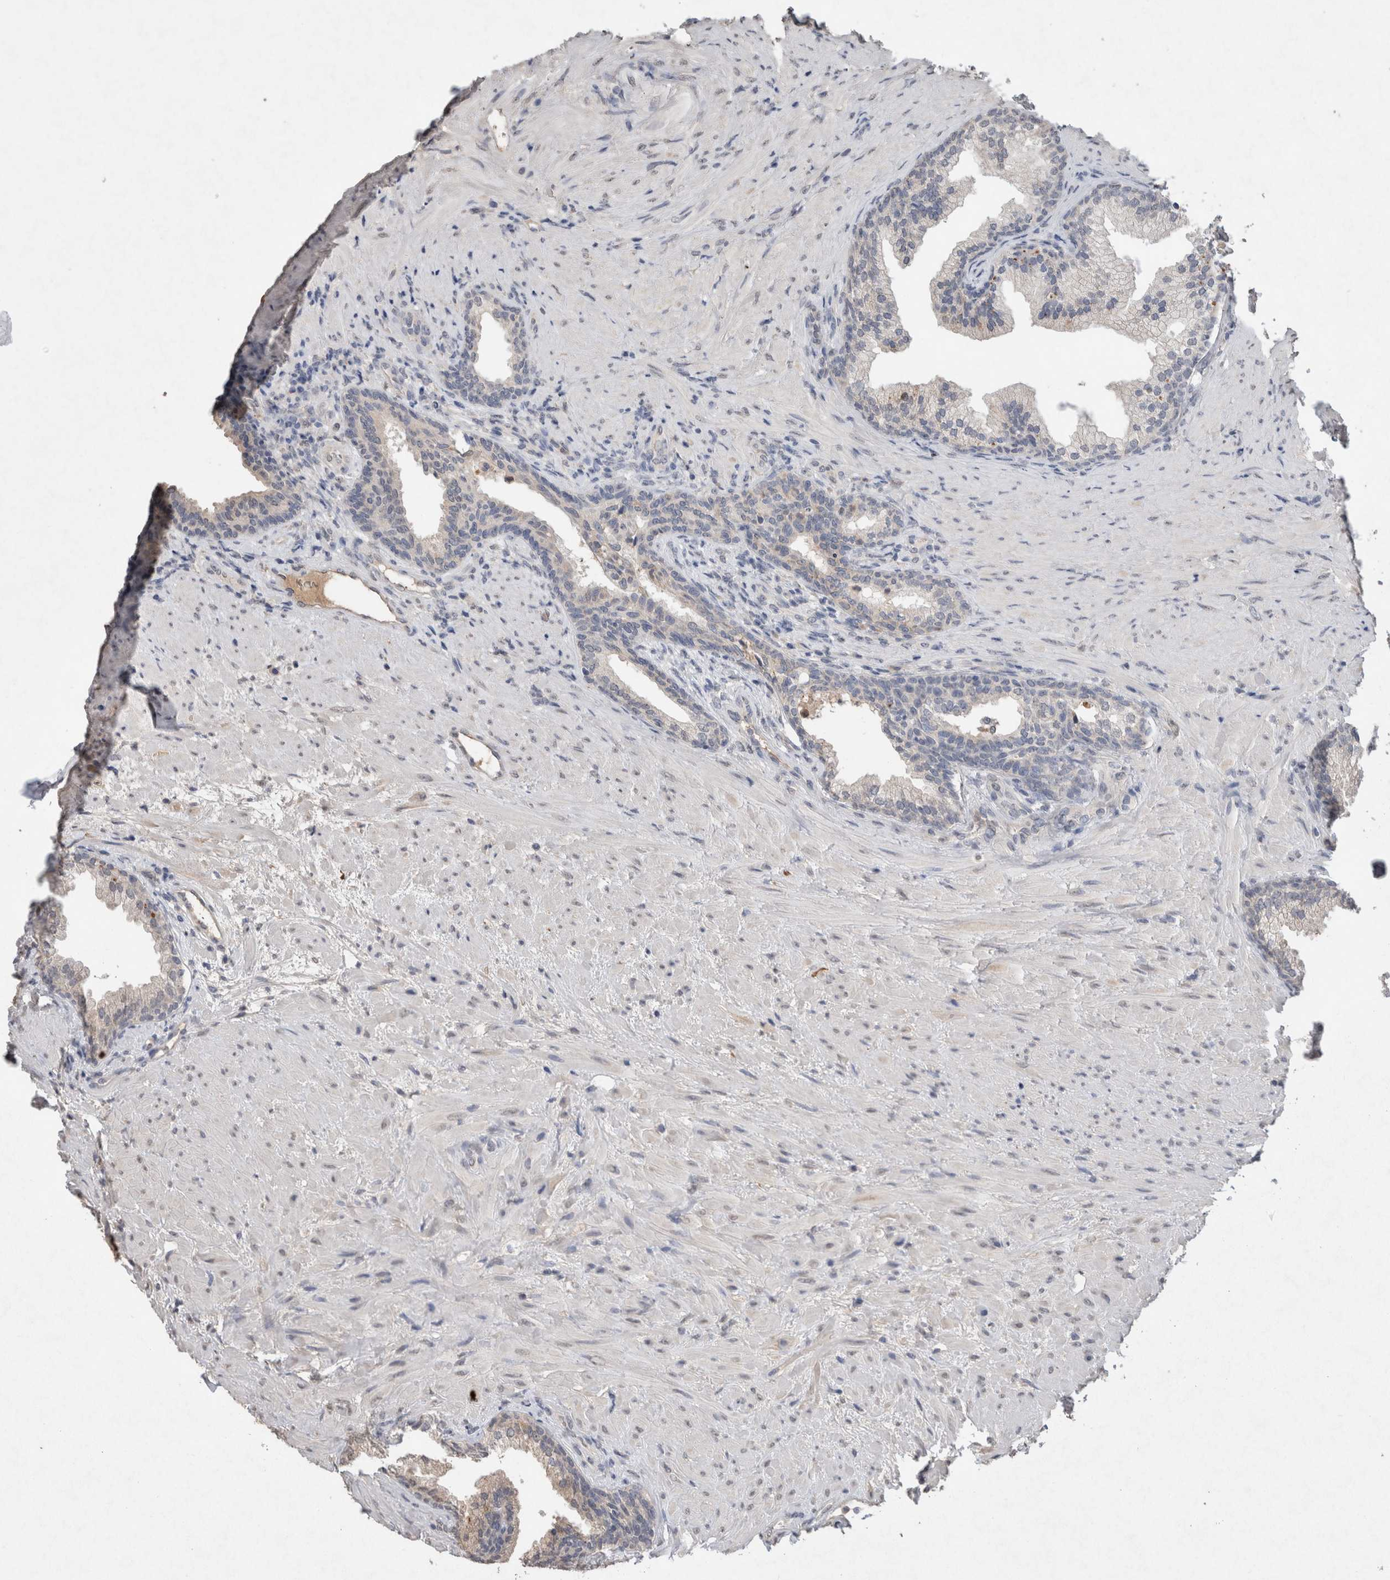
{"staining": {"intensity": "negative", "quantity": "none", "location": "none"}, "tissue": "prostate", "cell_type": "Glandular cells", "image_type": "normal", "snomed": [{"axis": "morphology", "description": "Normal tissue, NOS"}, {"axis": "topography", "description": "Prostate"}], "caption": "High power microscopy photomicrograph of an IHC histopathology image of normal prostate, revealing no significant expression in glandular cells.", "gene": "FABP7", "patient": {"sex": "male", "age": 76}}